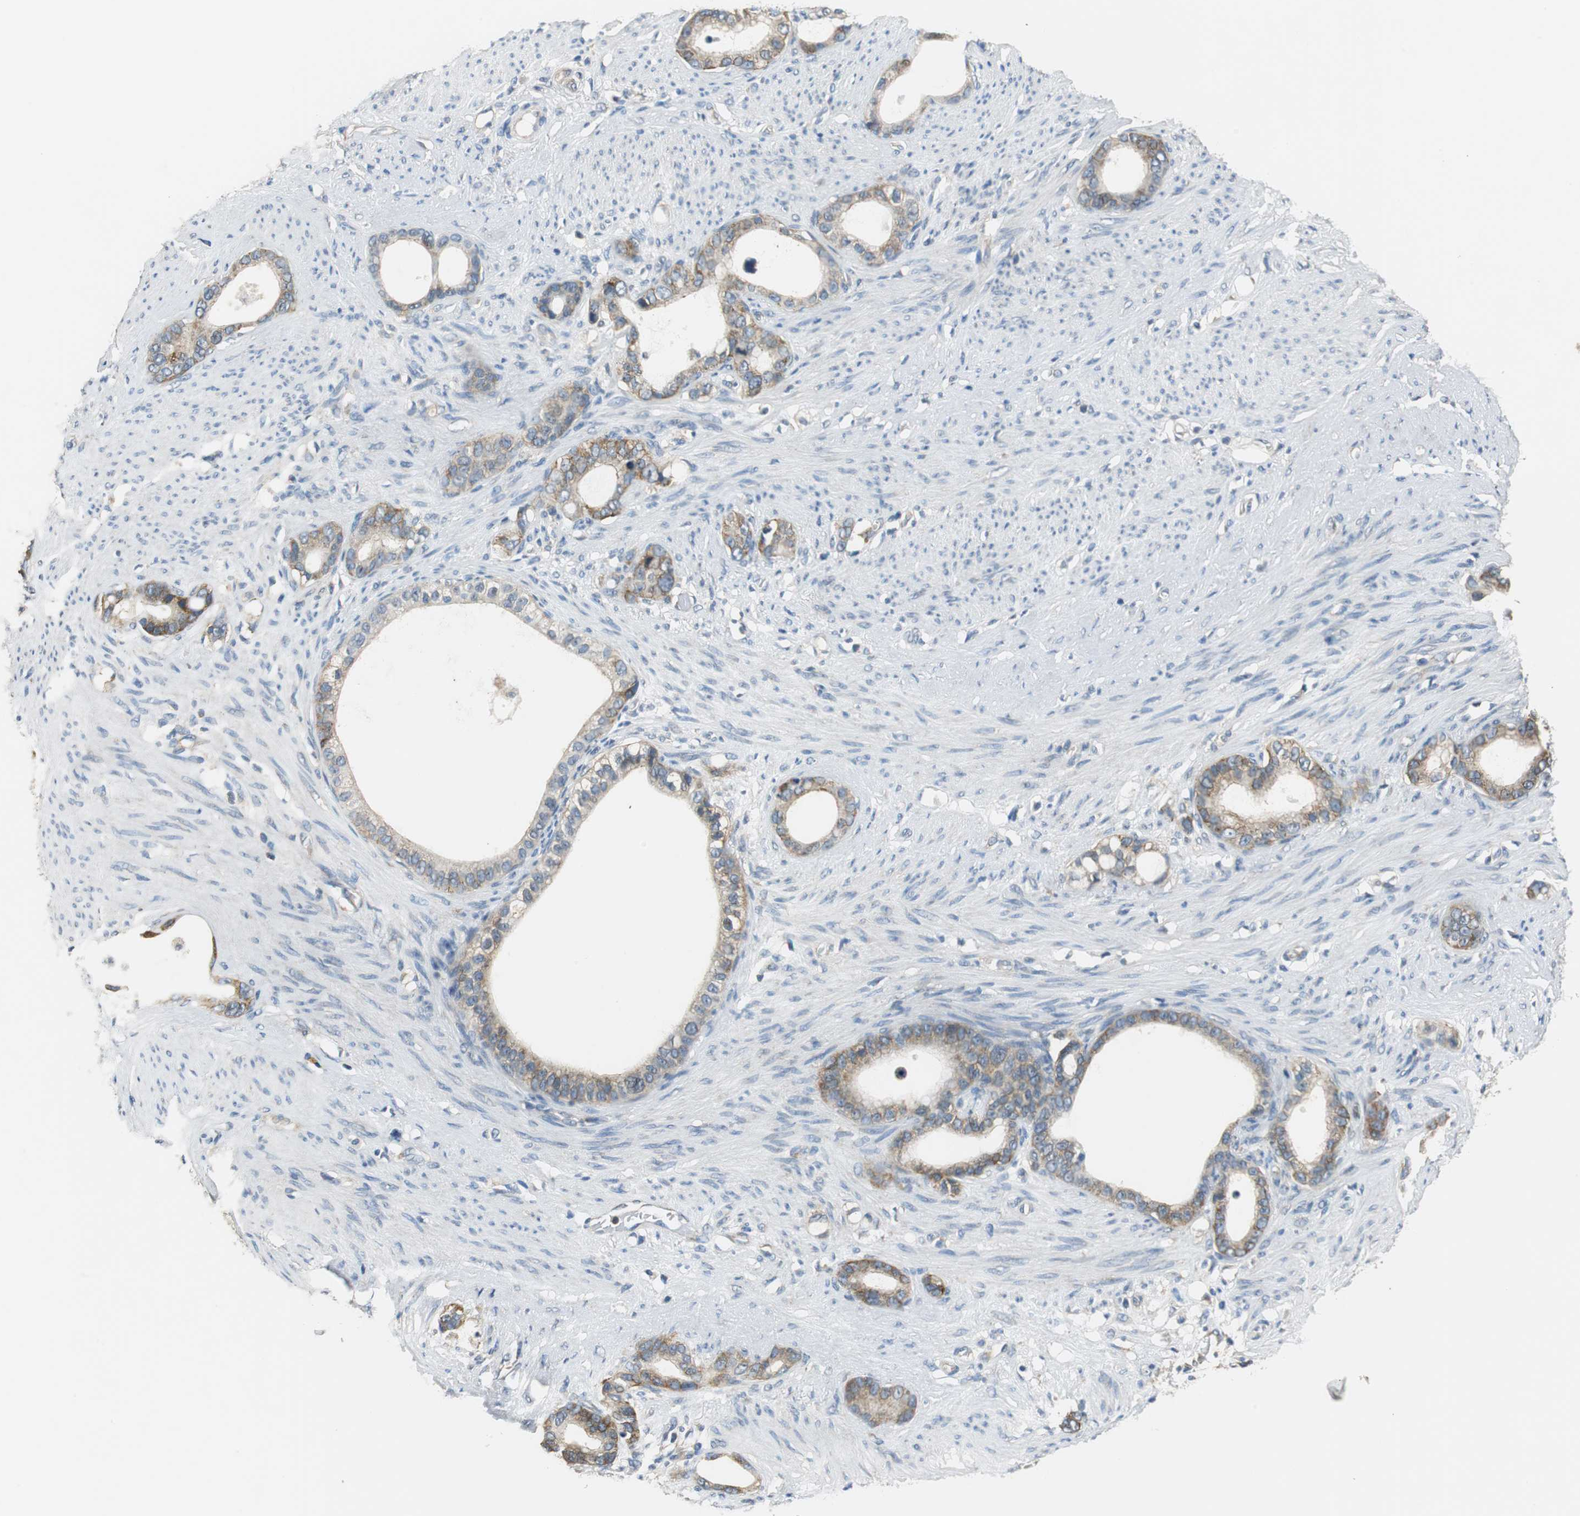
{"staining": {"intensity": "moderate", "quantity": ">75%", "location": "cytoplasmic/membranous"}, "tissue": "stomach cancer", "cell_type": "Tumor cells", "image_type": "cancer", "snomed": [{"axis": "morphology", "description": "Adenocarcinoma, NOS"}, {"axis": "topography", "description": "Stomach"}], "caption": "This micrograph shows stomach cancer (adenocarcinoma) stained with immunohistochemistry (IHC) to label a protein in brown. The cytoplasmic/membranous of tumor cells show moderate positivity for the protein. Nuclei are counter-stained blue.", "gene": "CNOT3", "patient": {"sex": "female", "age": 75}}